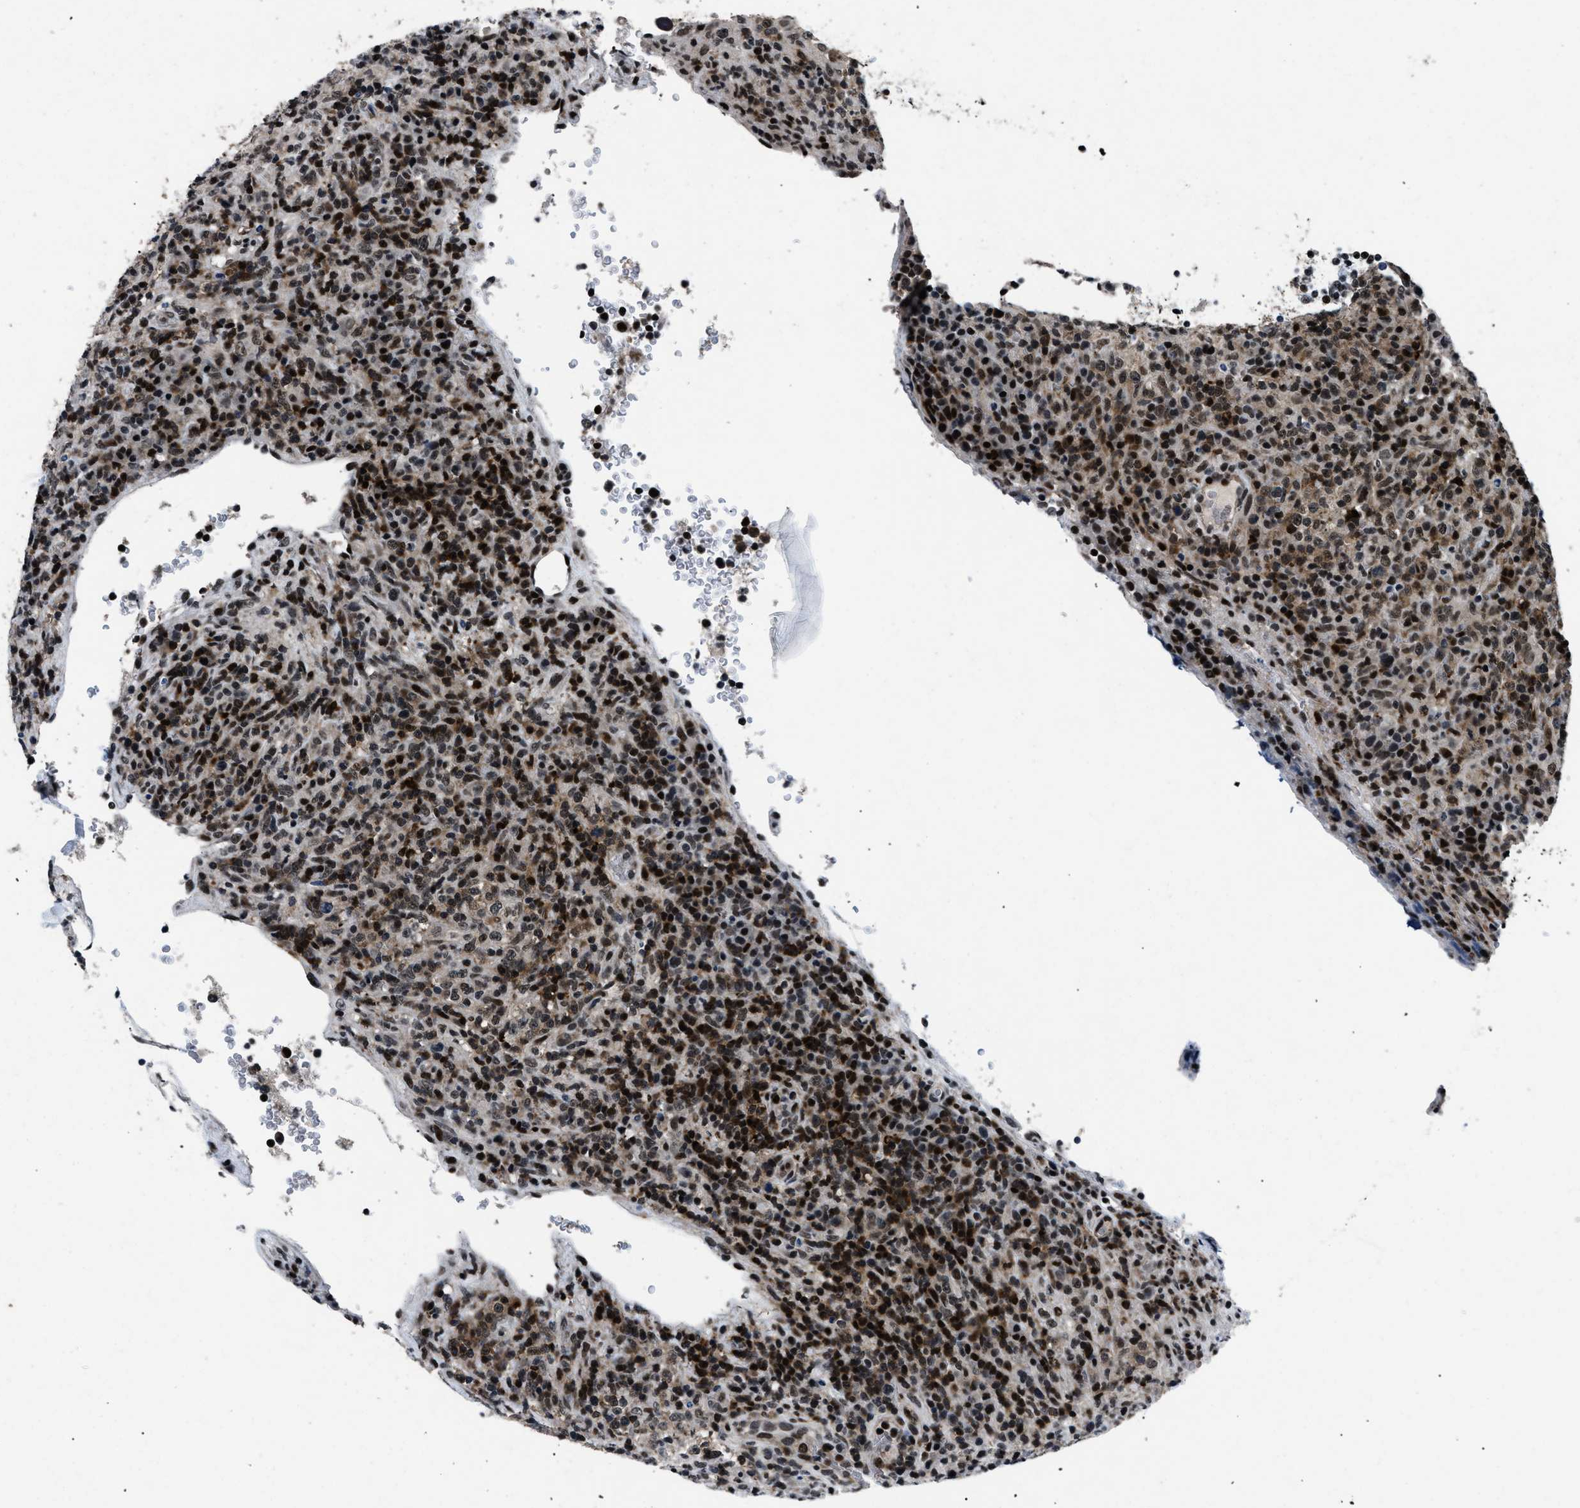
{"staining": {"intensity": "strong", "quantity": ">75%", "location": "nuclear"}, "tissue": "lymphoma", "cell_type": "Tumor cells", "image_type": "cancer", "snomed": [{"axis": "morphology", "description": "Malignant lymphoma, non-Hodgkin's type, High grade"}, {"axis": "topography", "description": "Lymph node"}], "caption": "Immunohistochemistry (DAB (3,3'-diaminobenzidine)) staining of human high-grade malignant lymphoma, non-Hodgkin's type exhibits strong nuclear protein staining in about >75% of tumor cells.", "gene": "SMARCB1", "patient": {"sex": "female", "age": 76}}